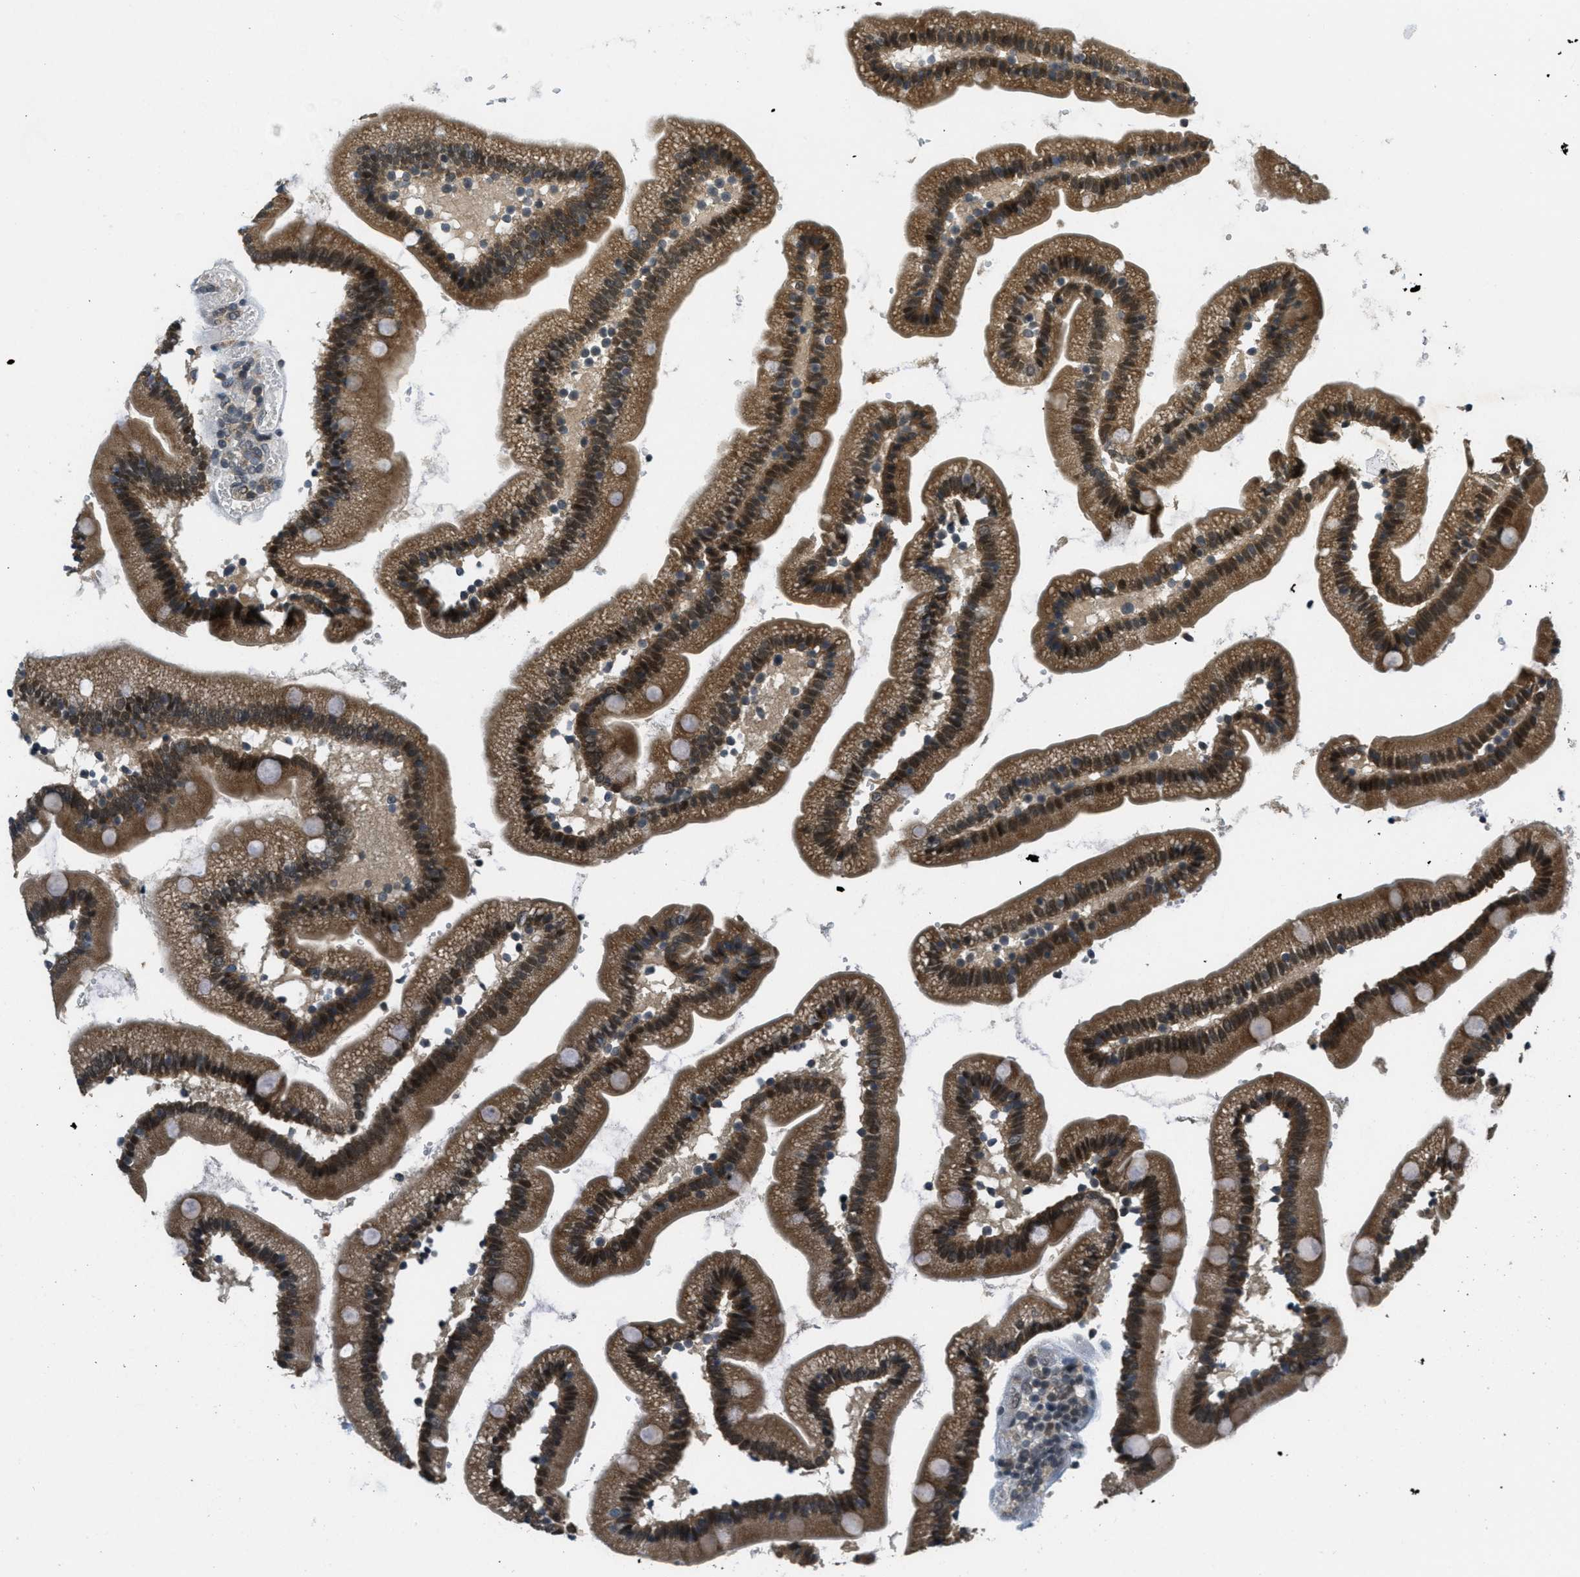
{"staining": {"intensity": "moderate", "quantity": ">75%", "location": "cytoplasmic/membranous,nuclear"}, "tissue": "duodenum", "cell_type": "Glandular cells", "image_type": "normal", "snomed": [{"axis": "morphology", "description": "Normal tissue, NOS"}, {"axis": "topography", "description": "Duodenum"}], "caption": "A brown stain highlights moderate cytoplasmic/membranous,nuclear staining of a protein in glandular cells of normal human duodenum.", "gene": "TCF20", "patient": {"sex": "male", "age": 66}}